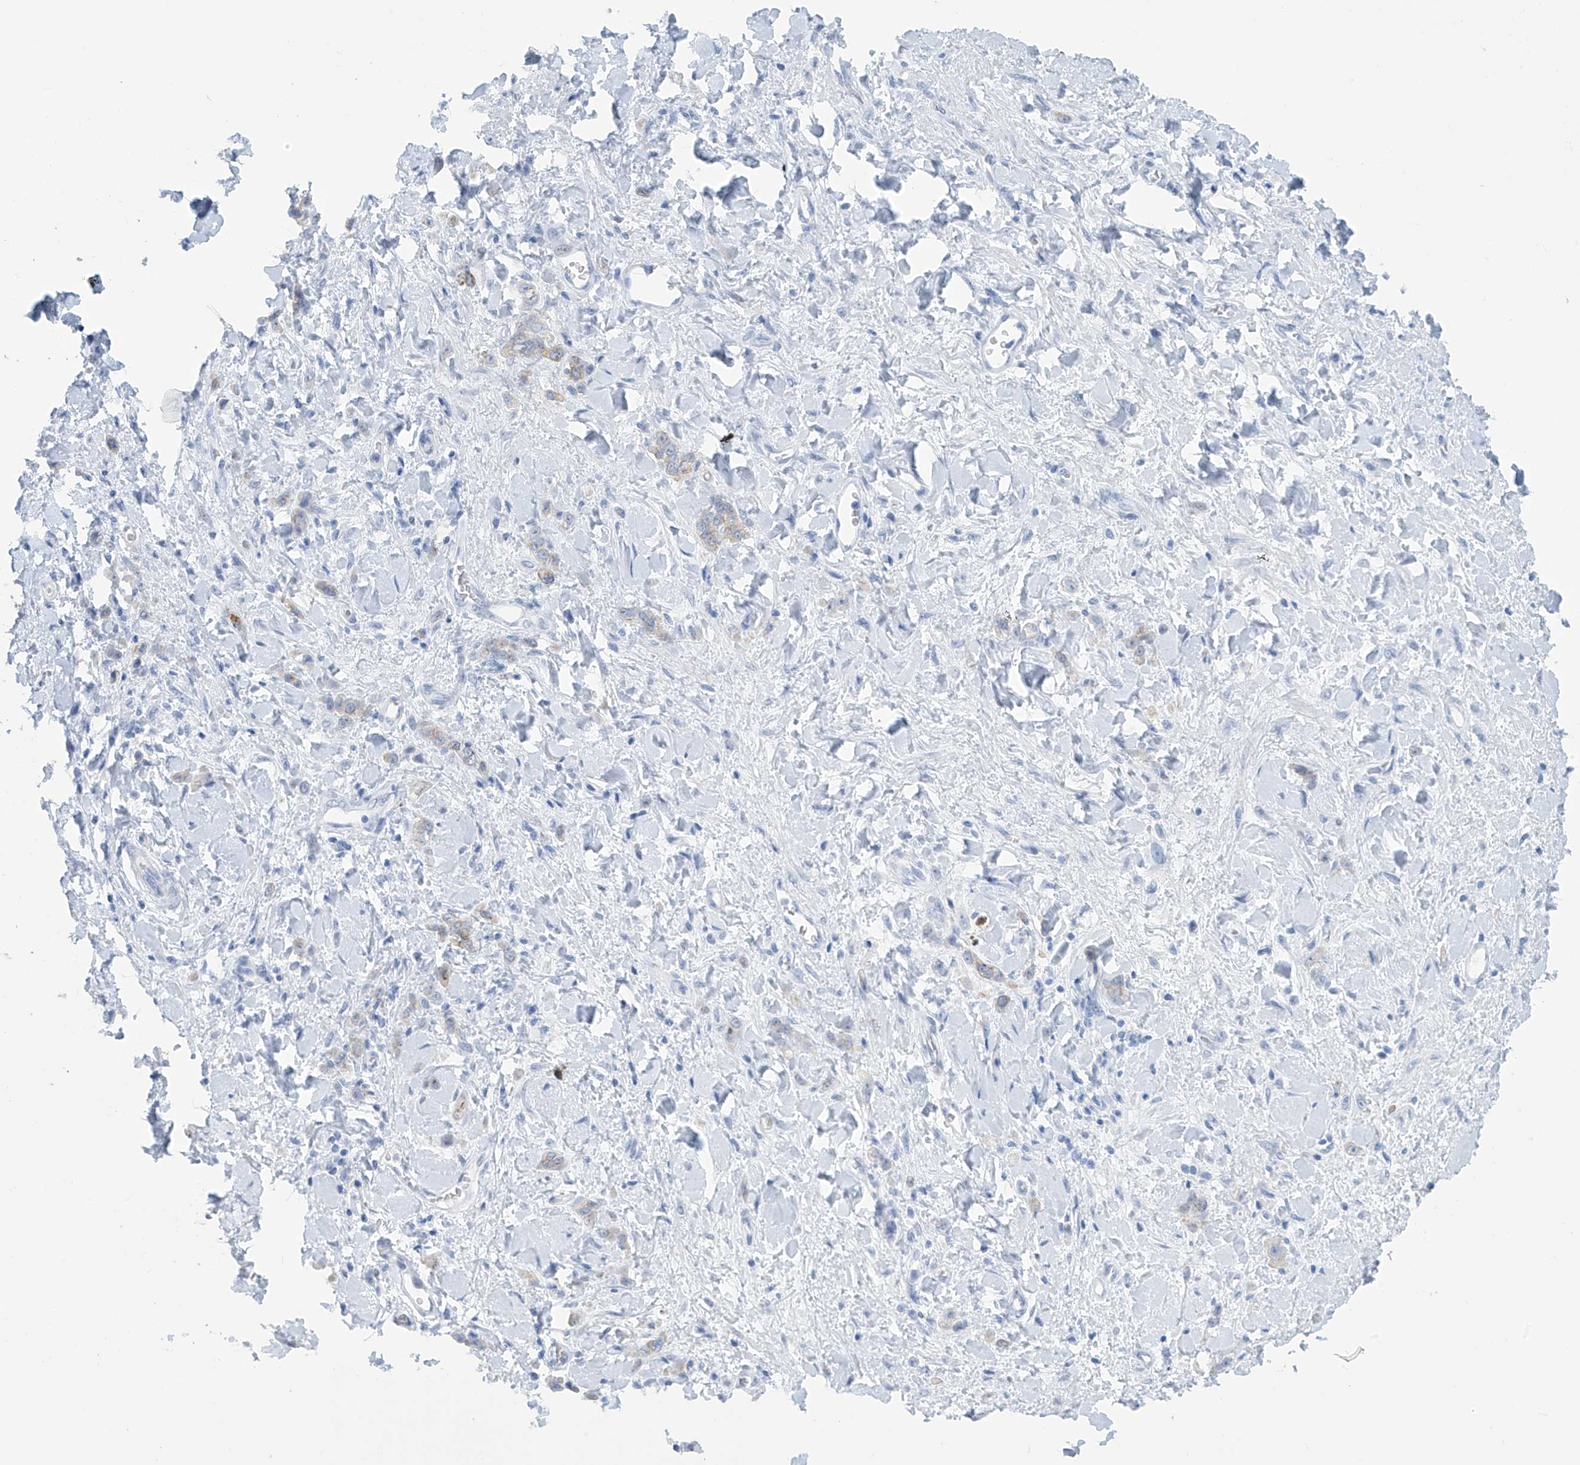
{"staining": {"intensity": "negative", "quantity": "none", "location": "none"}, "tissue": "stomach cancer", "cell_type": "Tumor cells", "image_type": "cancer", "snomed": [{"axis": "morphology", "description": "Normal tissue, NOS"}, {"axis": "morphology", "description": "Adenocarcinoma, NOS"}, {"axis": "topography", "description": "Stomach"}], "caption": "Immunohistochemical staining of human stomach cancer (adenocarcinoma) displays no significant expression in tumor cells. Nuclei are stained in blue.", "gene": "DSP", "patient": {"sex": "male", "age": 82}}